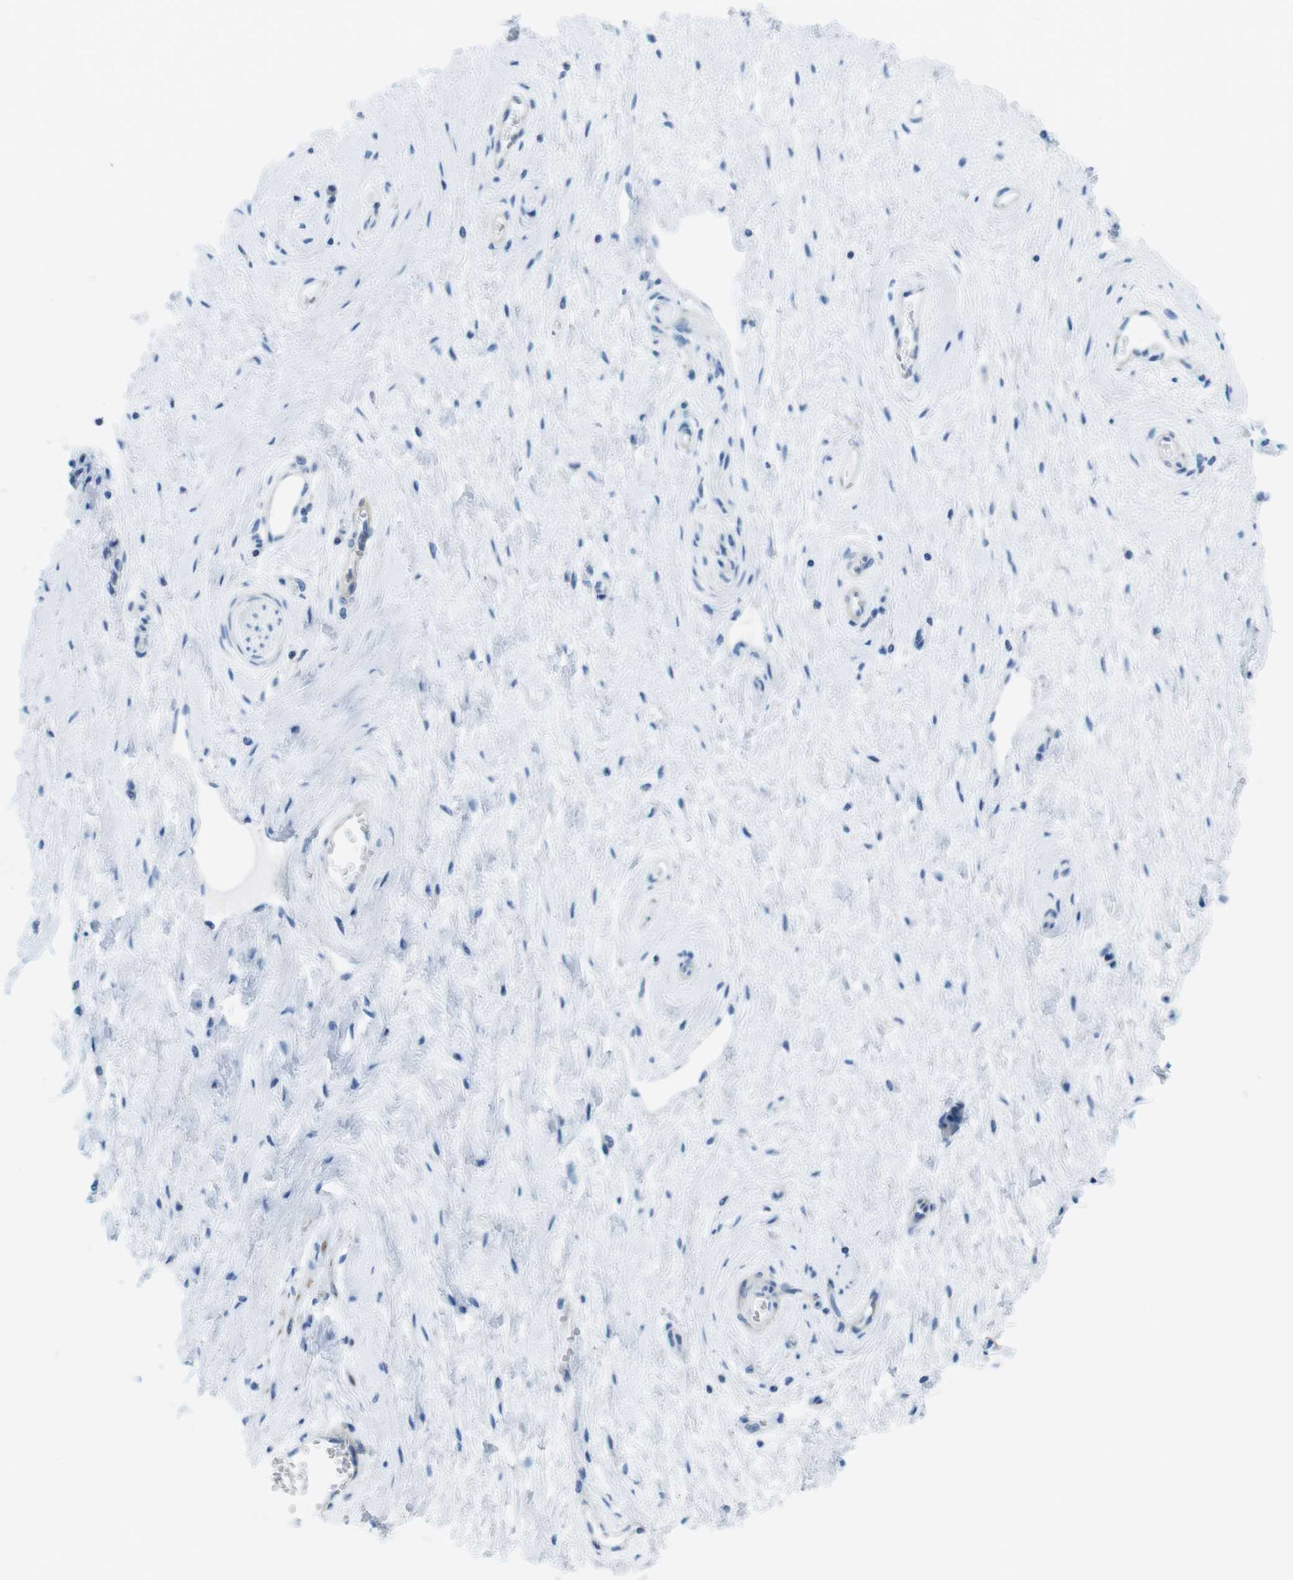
{"staining": {"intensity": "negative", "quantity": "none", "location": "none"}, "tissue": "vagina", "cell_type": "Squamous epithelial cells", "image_type": "normal", "snomed": [{"axis": "morphology", "description": "Normal tissue, NOS"}, {"axis": "topography", "description": "Soft tissue"}, {"axis": "topography", "description": "Vagina"}], "caption": "Squamous epithelial cells show no significant protein staining in benign vagina. (IHC, brightfield microscopy, high magnification).", "gene": "ASIC5", "patient": {"sex": "female", "age": 61}}